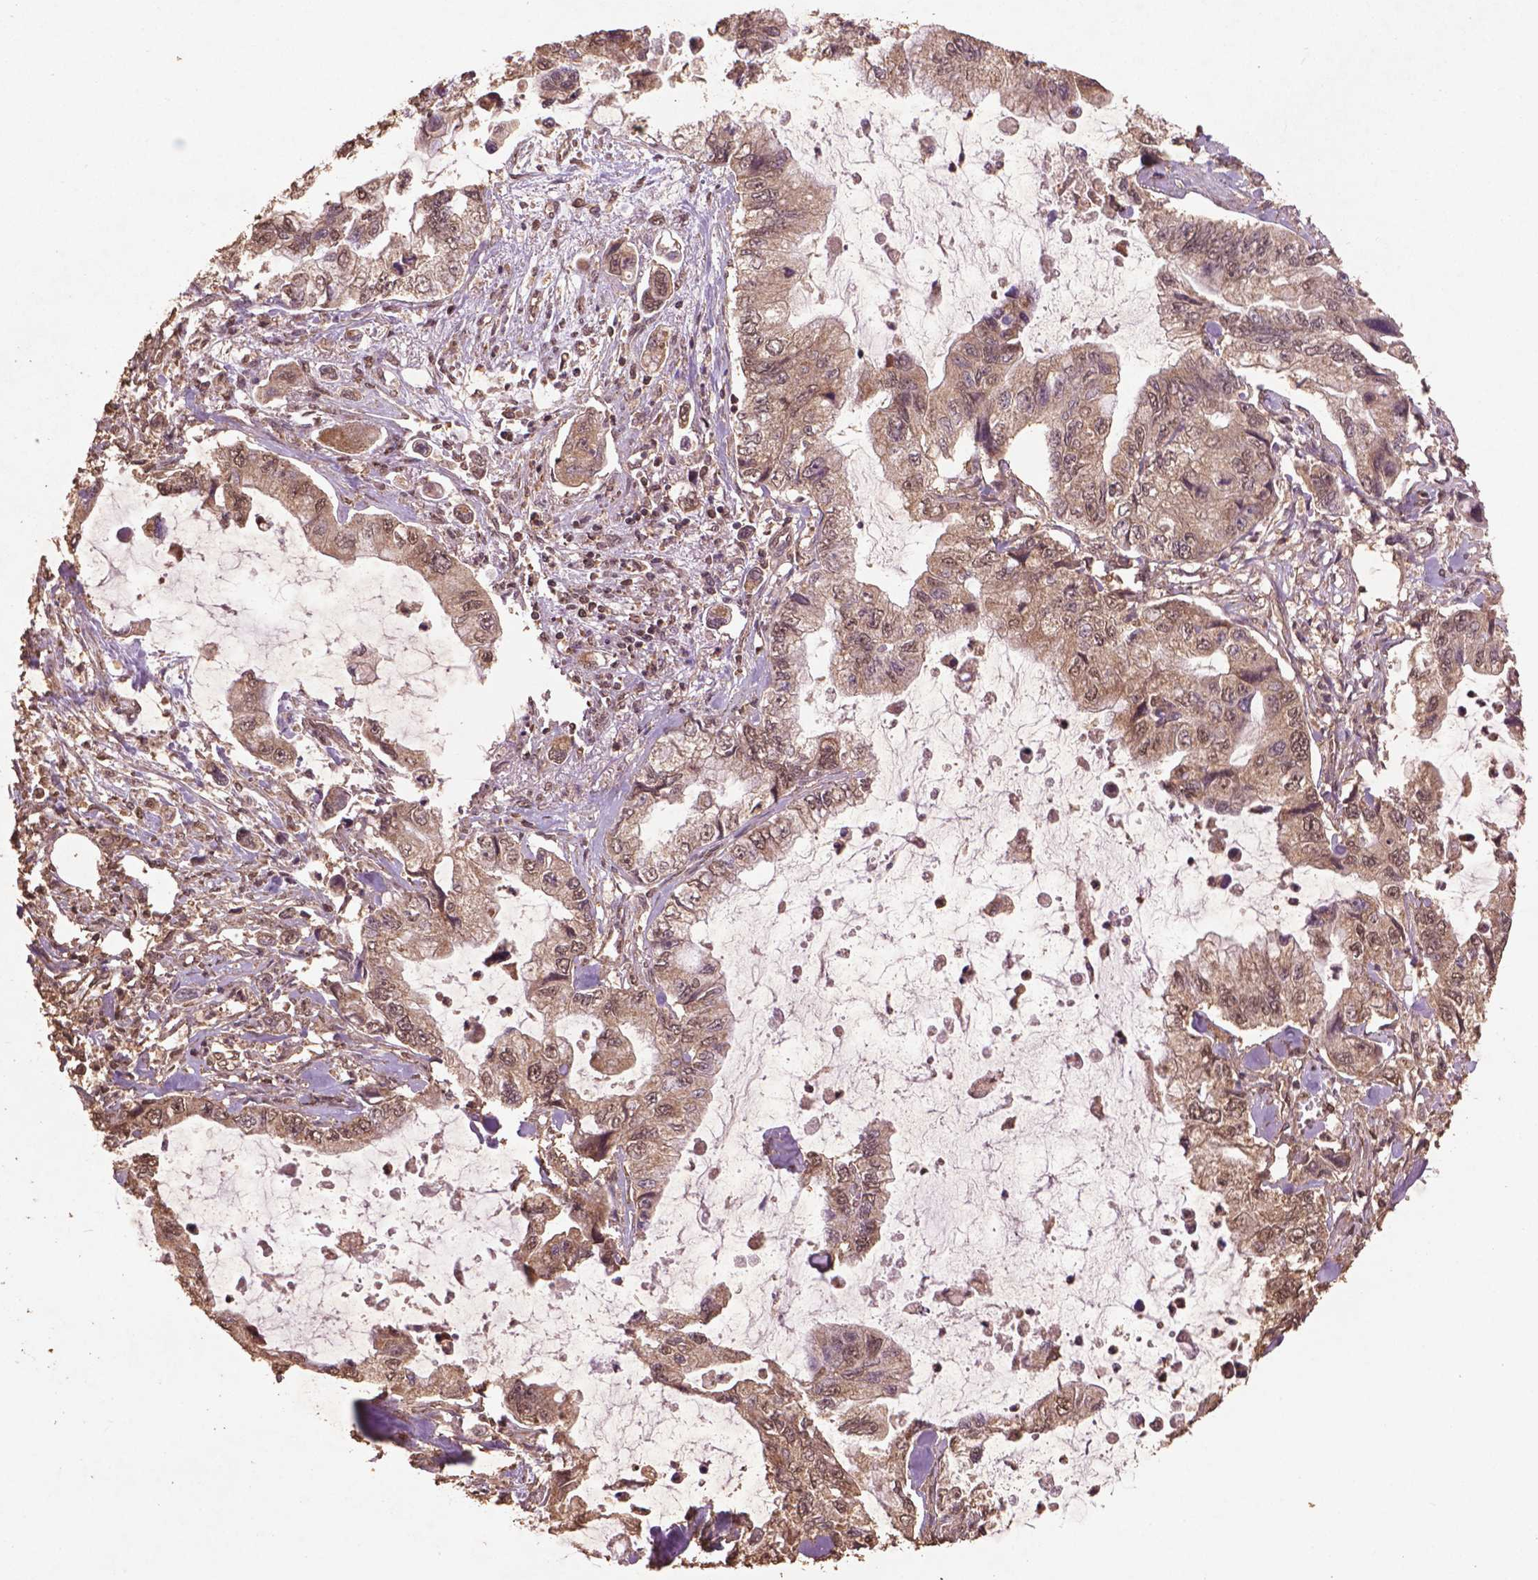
{"staining": {"intensity": "weak", "quantity": ">75%", "location": "cytoplasmic/membranous"}, "tissue": "stomach cancer", "cell_type": "Tumor cells", "image_type": "cancer", "snomed": [{"axis": "morphology", "description": "Adenocarcinoma, NOS"}, {"axis": "topography", "description": "Pancreas"}, {"axis": "topography", "description": "Stomach, upper"}, {"axis": "topography", "description": "Stomach"}], "caption": "Protein expression analysis of stomach cancer reveals weak cytoplasmic/membranous positivity in approximately >75% of tumor cells.", "gene": "BABAM1", "patient": {"sex": "male", "age": 77}}